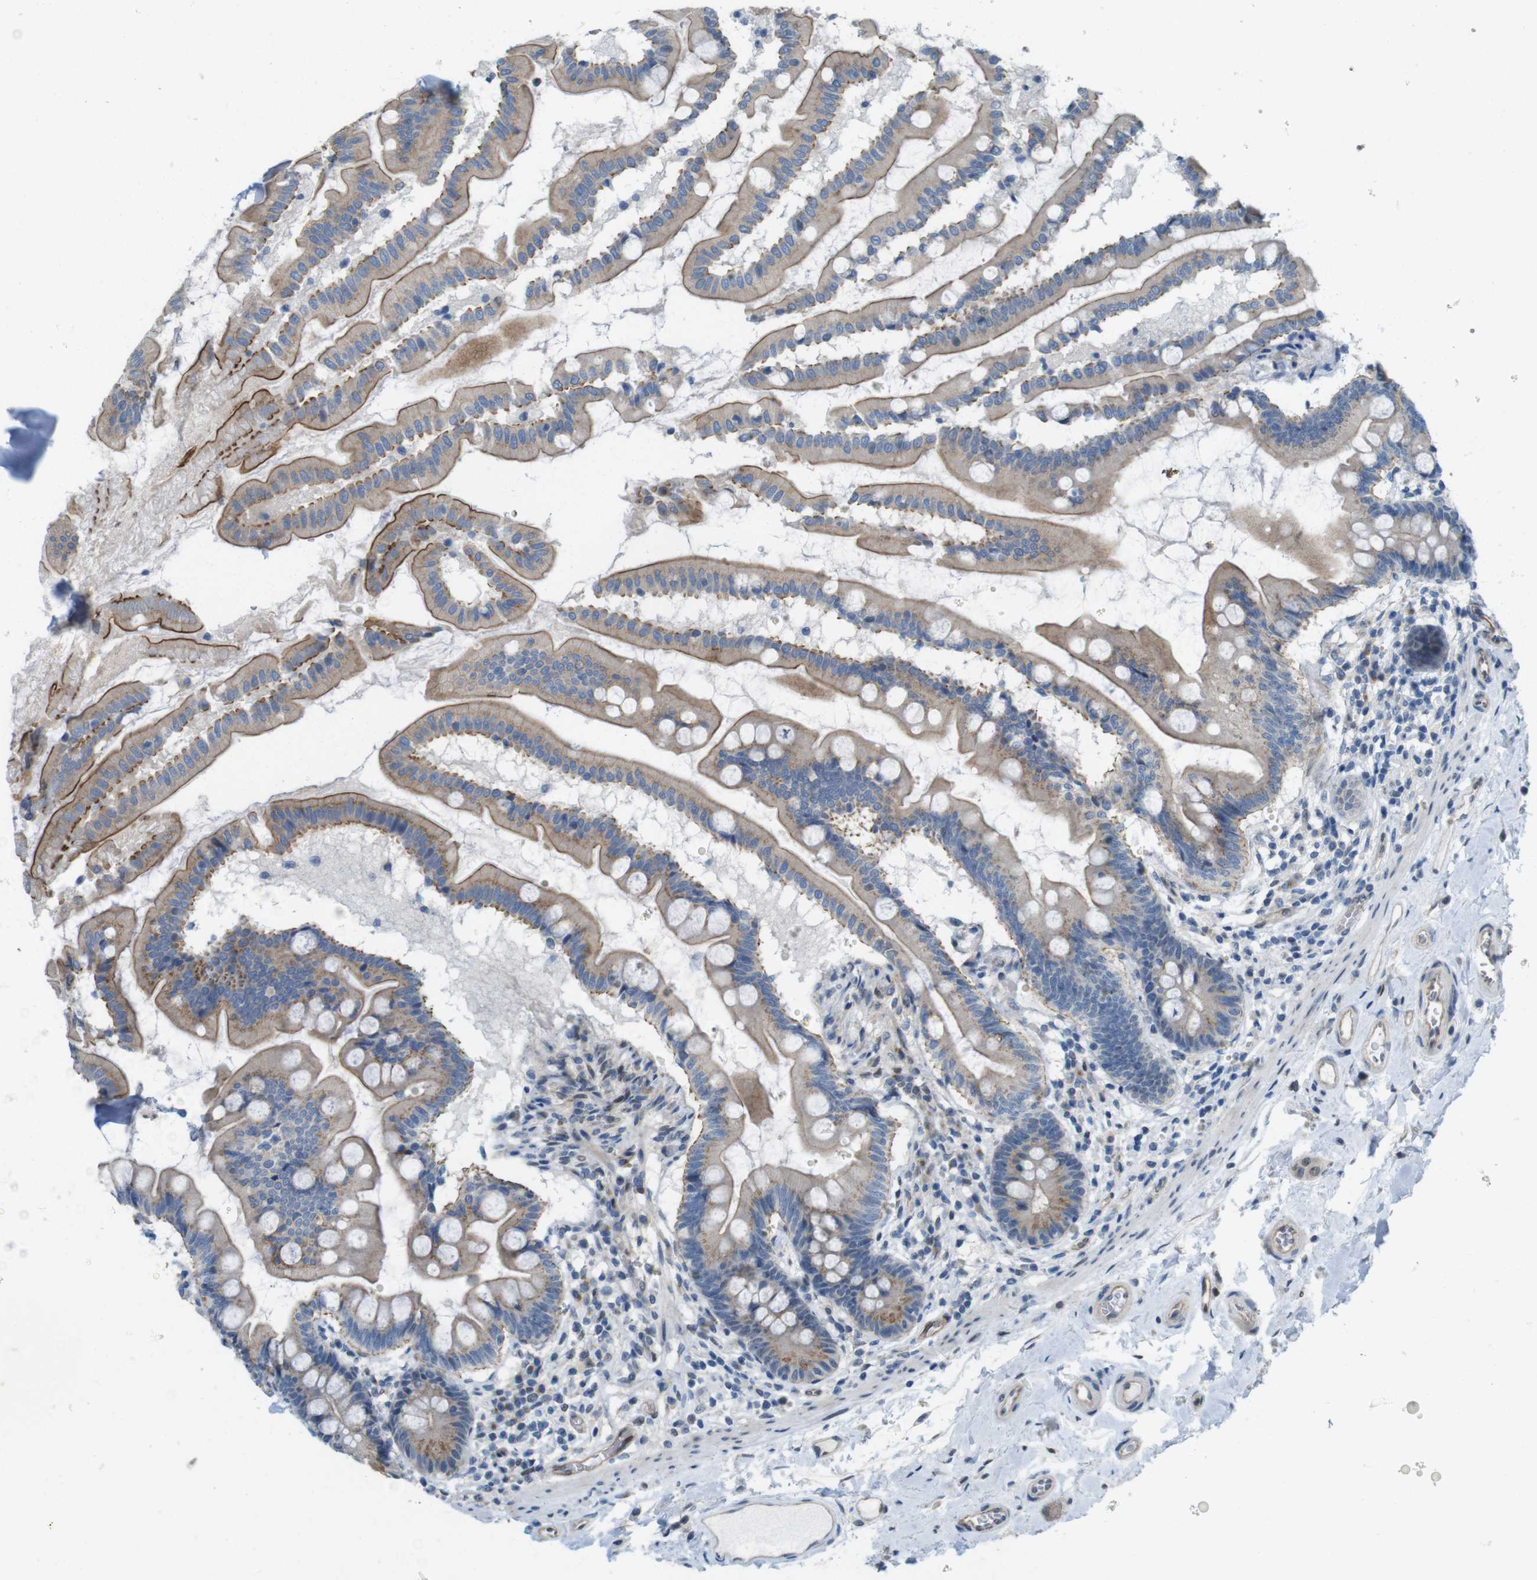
{"staining": {"intensity": "moderate", "quantity": ">75%", "location": "cytoplasmic/membranous"}, "tissue": "small intestine", "cell_type": "Glandular cells", "image_type": "normal", "snomed": [{"axis": "morphology", "description": "Normal tissue, NOS"}, {"axis": "topography", "description": "Small intestine"}], "caption": "About >75% of glandular cells in normal small intestine demonstrate moderate cytoplasmic/membranous protein positivity as visualized by brown immunohistochemical staining.", "gene": "SKI", "patient": {"sex": "female", "age": 56}}